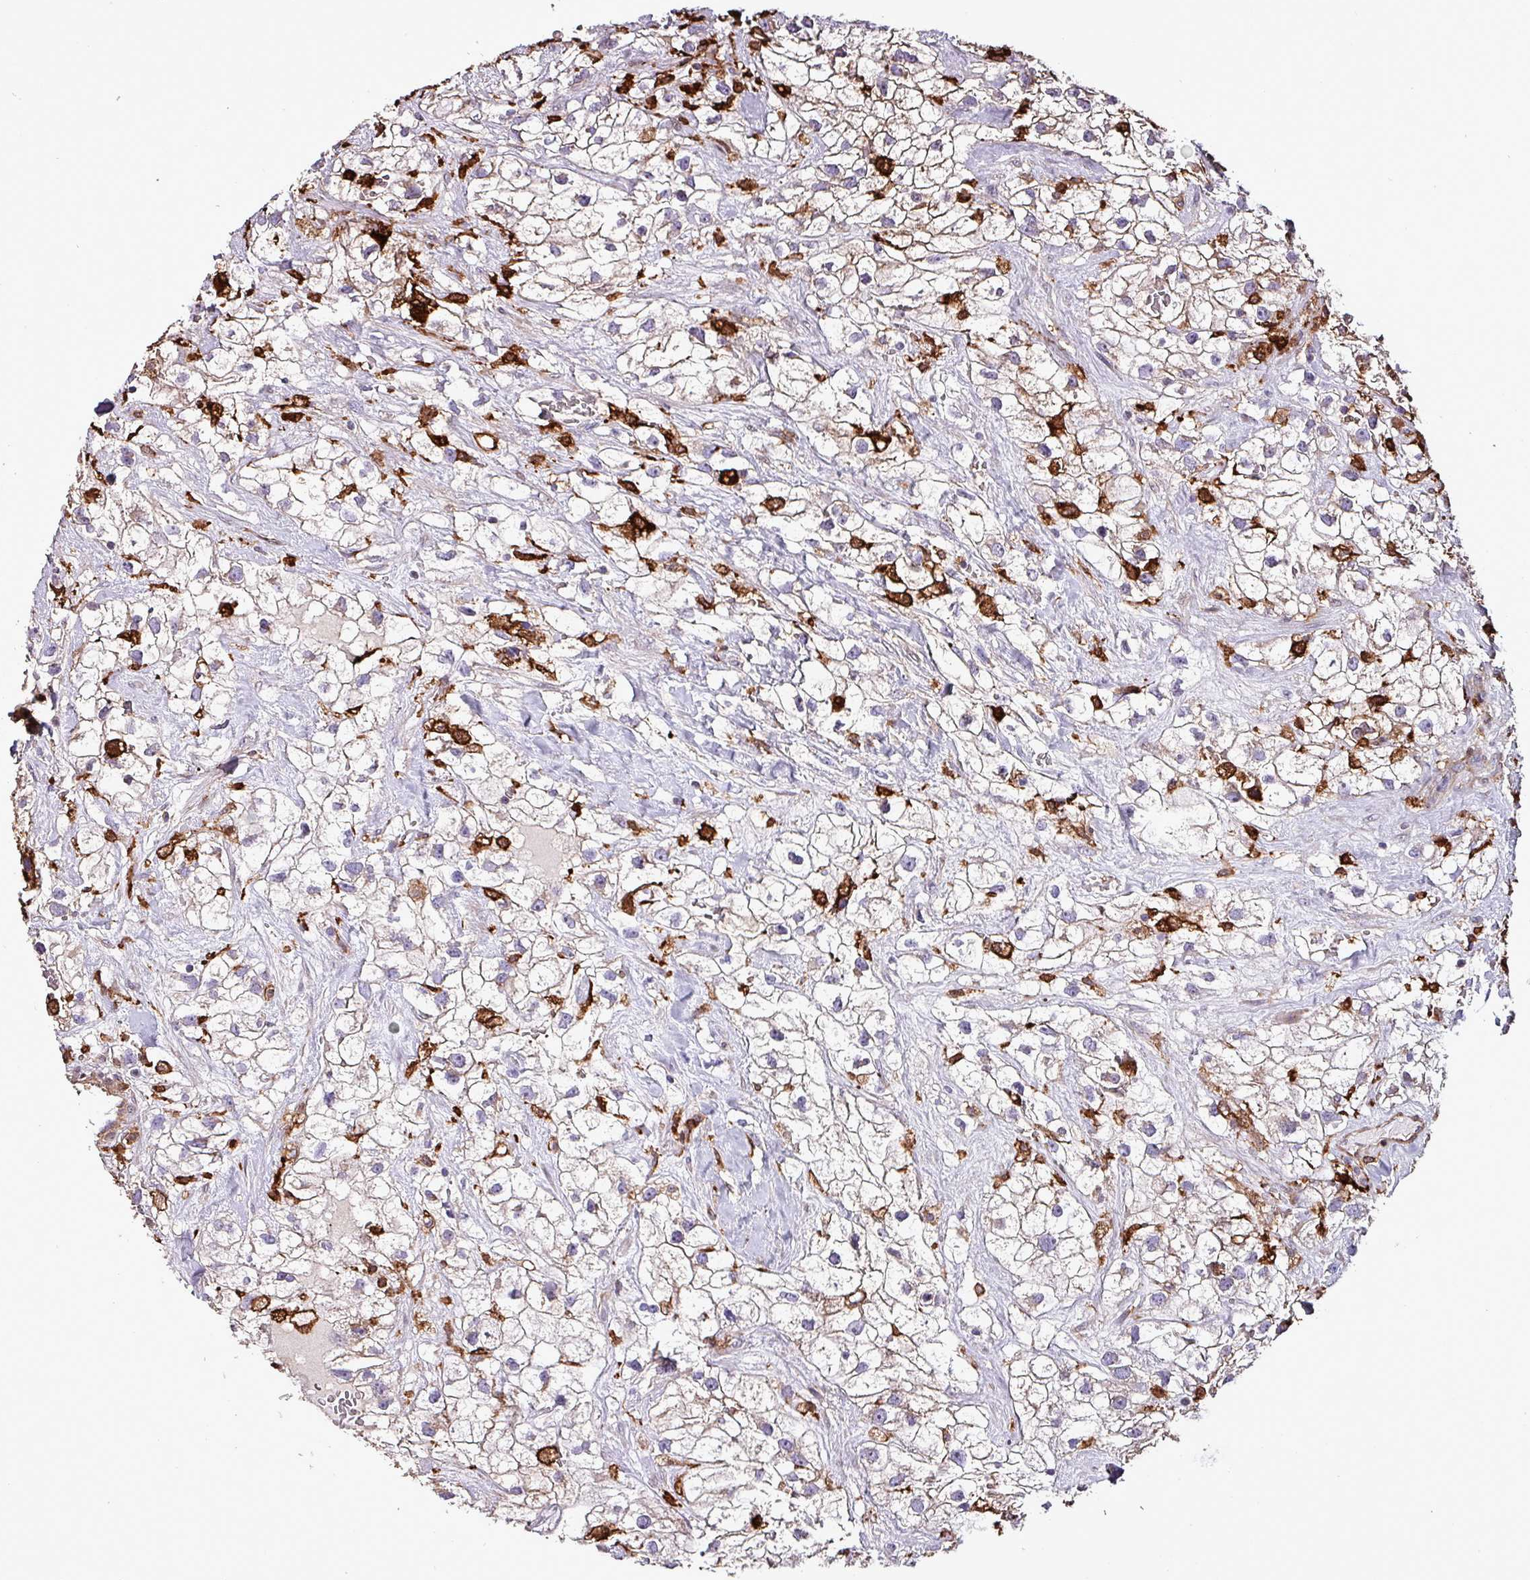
{"staining": {"intensity": "negative", "quantity": "none", "location": "none"}, "tissue": "renal cancer", "cell_type": "Tumor cells", "image_type": "cancer", "snomed": [{"axis": "morphology", "description": "Adenocarcinoma, NOS"}, {"axis": "topography", "description": "Kidney"}], "caption": "Immunohistochemistry (IHC) image of neoplastic tissue: renal adenocarcinoma stained with DAB (3,3'-diaminobenzidine) shows no significant protein expression in tumor cells.", "gene": "SCIN", "patient": {"sex": "male", "age": 59}}